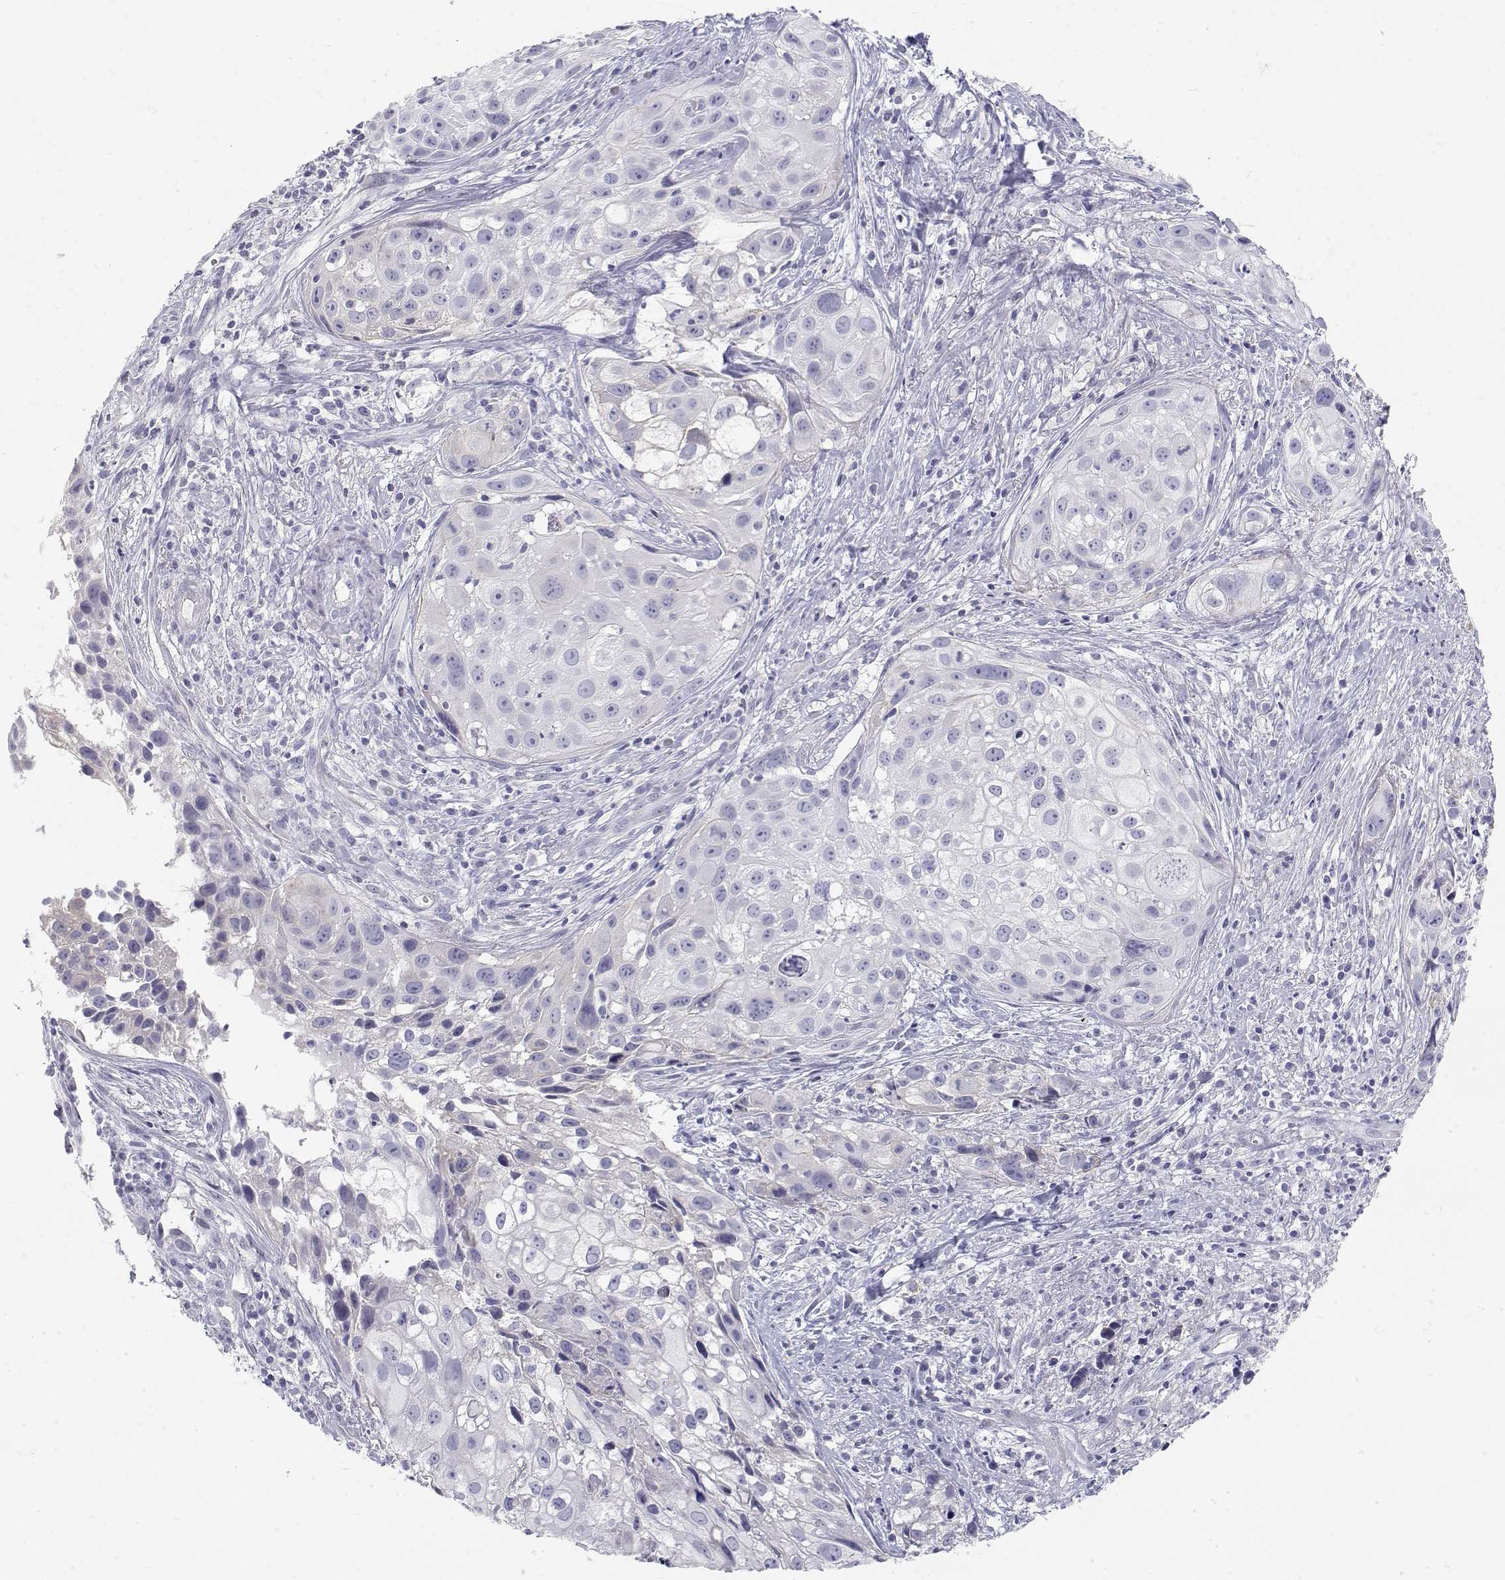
{"staining": {"intensity": "negative", "quantity": "none", "location": "none"}, "tissue": "cervical cancer", "cell_type": "Tumor cells", "image_type": "cancer", "snomed": [{"axis": "morphology", "description": "Squamous cell carcinoma, NOS"}, {"axis": "topography", "description": "Cervix"}], "caption": "An immunohistochemistry histopathology image of squamous cell carcinoma (cervical) is shown. There is no staining in tumor cells of squamous cell carcinoma (cervical).", "gene": "MISP", "patient": {"sex": "female", "age": 53}}